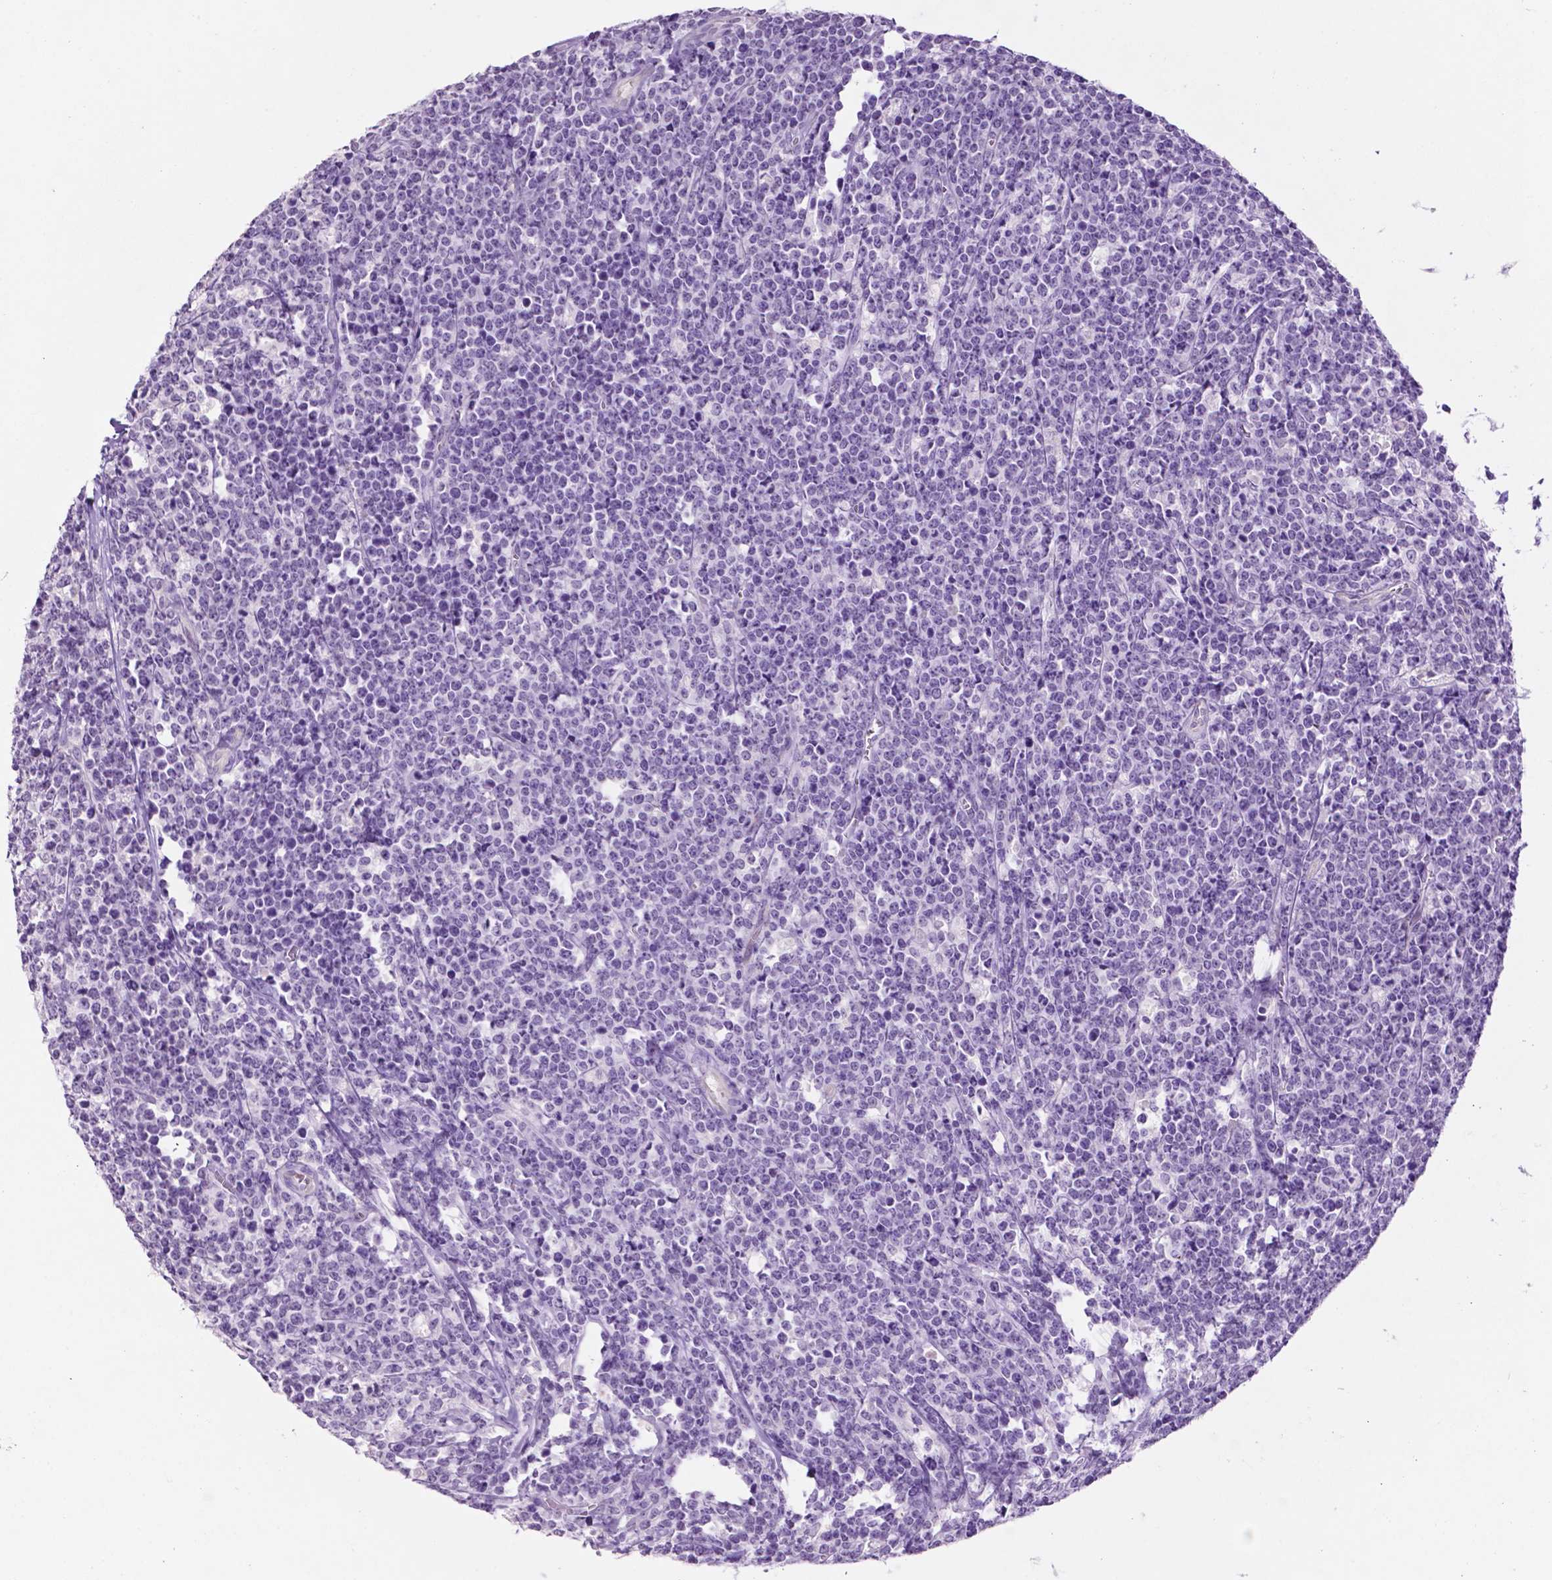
{"staining": {"intensity": "negative", "quantity": "none", "location": "none"}, "tissue": "lymphoma", "cell_type": "Tumor cells", "image_type": "cancer", "snomed": [{"axis": "morphology", "description": "Malignant lymphoma, non-Hodgkin's type, High grade"}, {"axis": "topography", "description": "Small intestine"}], "caption": "This is a image of immunohistochemistry (IHC) staining of malignant lymphoma, non-Hodgkin's type (high-grade), which shows no expression in tumor cells.", "gene": "PHGR1", "patient": {"sex": "female", "age": 56}}